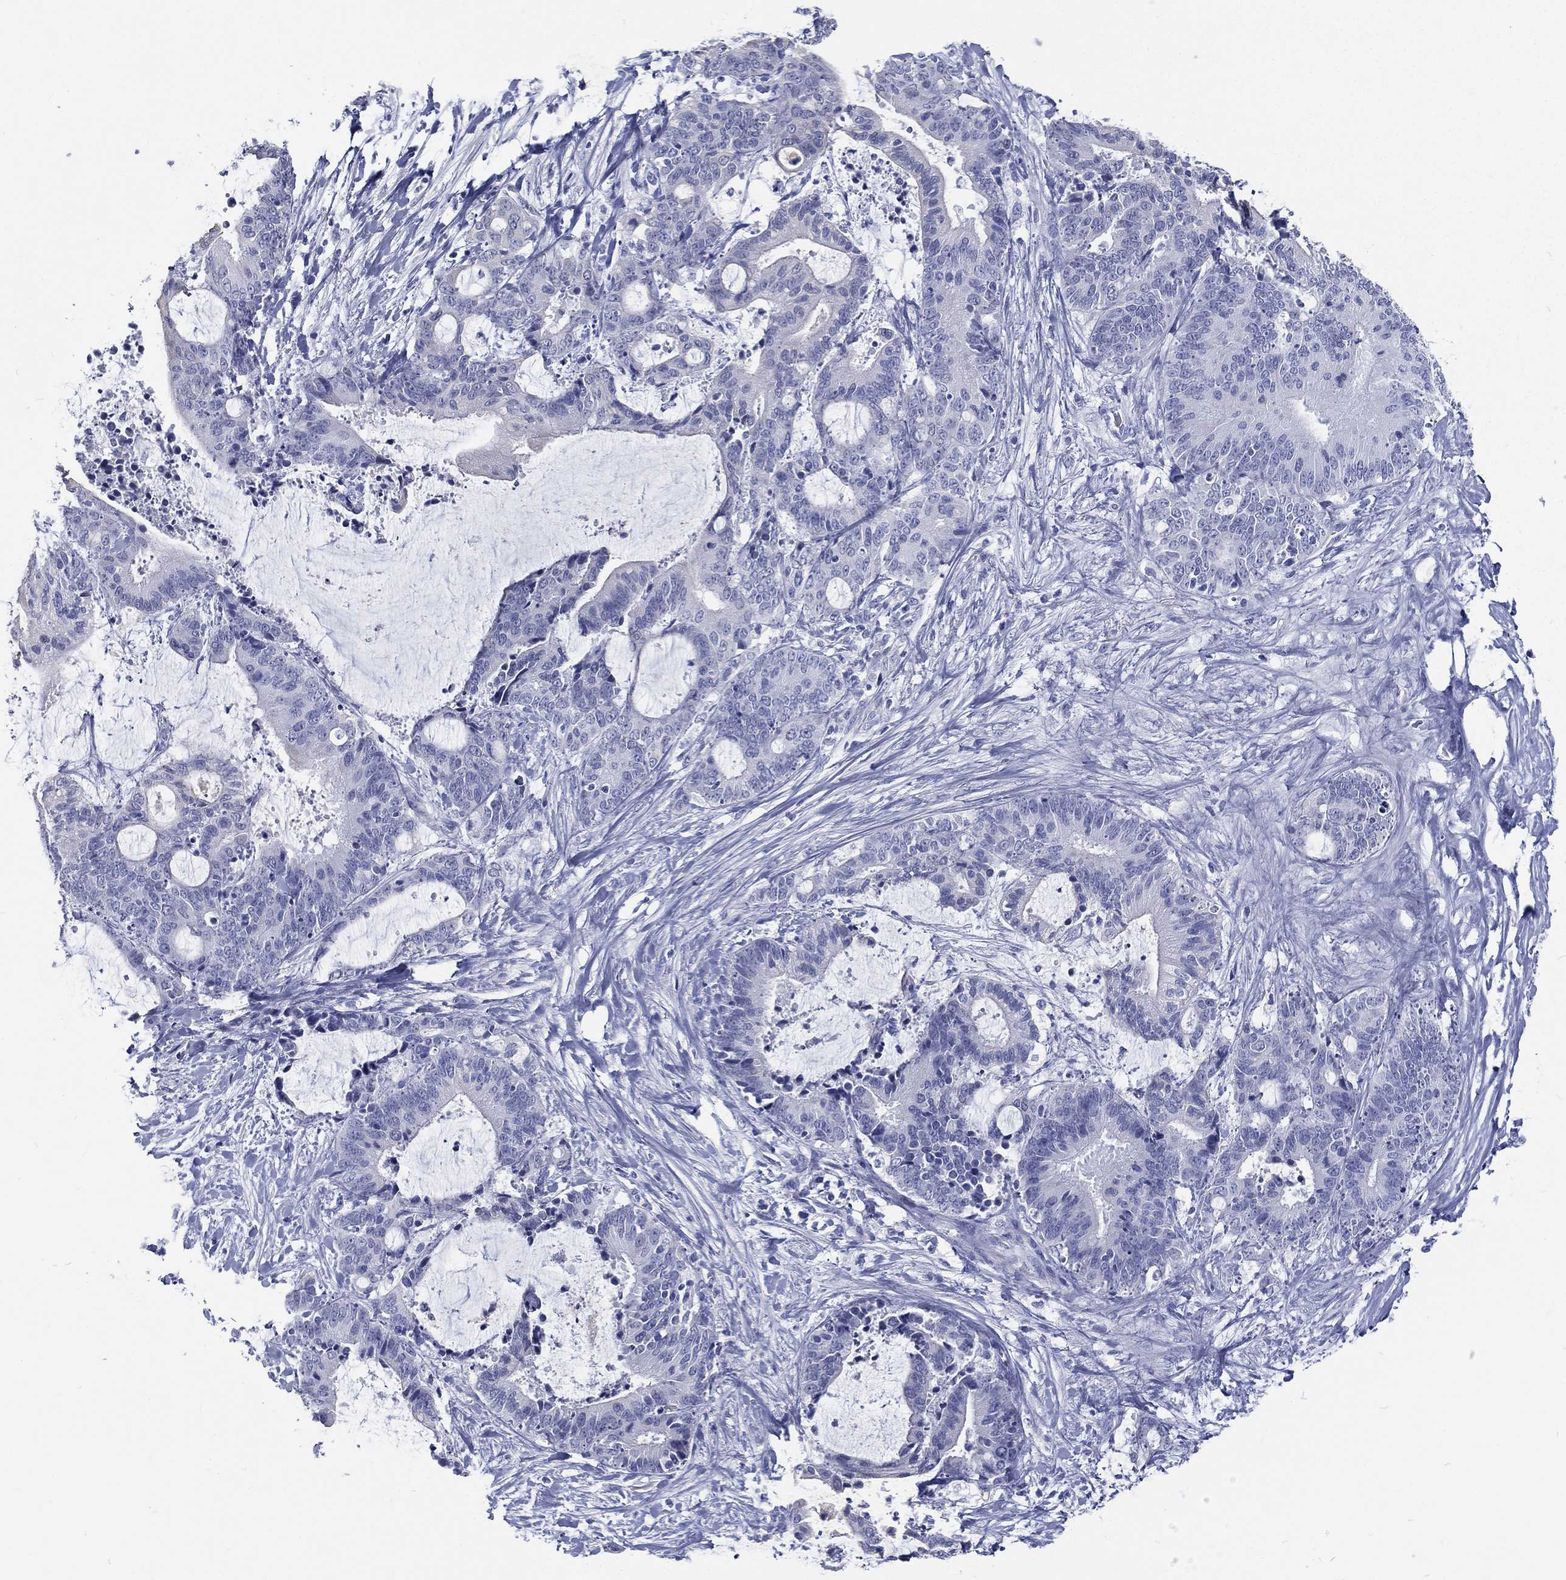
{"staining": {"intensity": "negative", "quantity": "none", "location": "none"}, "tissue": "liver cancer", "cell_type": "Tumor cells", "image_type": "cancer", "snomed": [{"axis": "morphology", "description": "Cholangiocarcinoma"}, {"axis": "topography", "description": "Liver"}], "caption": "Tumor cells are negative for brown protein staining in liver cancer. (Stains: DAB (3,3'-diaminobenzidine) immunohistochemistry with hematoxylin counter stain, Microscopy: brightfield microscopy at high magnification).", "gene": "RSPH4A", "patient": {"sex": "female", "age": 73}}